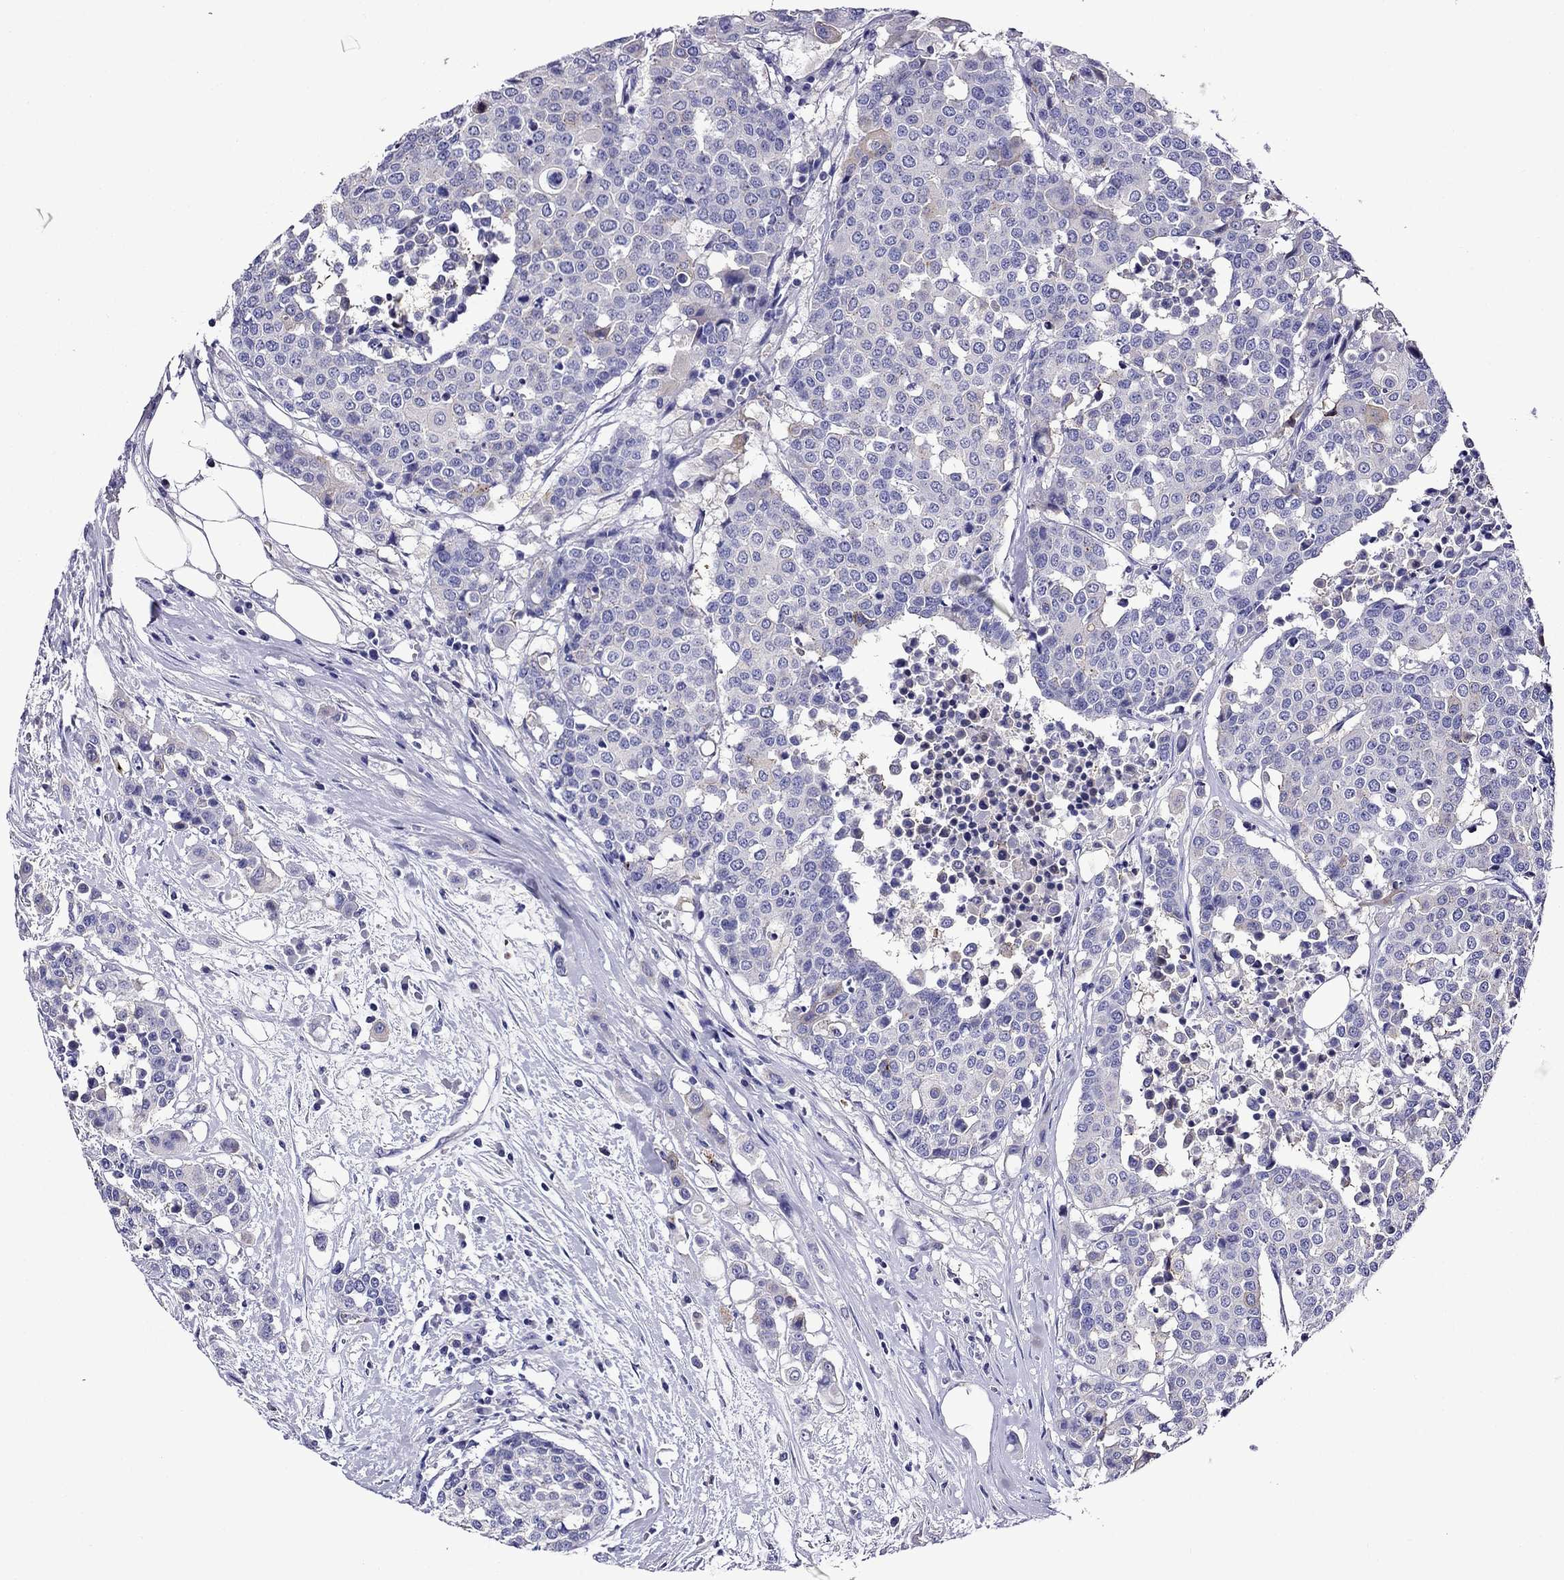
{"staining": {"intensity": "negative", "quantity": "none", "location": "none"}, "tissue": "carcinoid", "cell_type": "Tumor cells", "image_type": "cancer", "snomed": [{"axis": "morphology", "description": "Carcinoid, malignant, NOS"}, {"axis": "topography", "description": "Colon"}], "caption": "Immunohistochemistry photomicrograph of malignant carcinoid stained for a protein (brown), which displays no expression in tumor cells. The staining was performed using DAB (3,3'-diaminobenzidine) to visualize the protein expression in brown, while the nuclei were stained in blue with hematoxylin (Magnification: 20x).", "gene": "SCG2", "patient": {"sex": "male", "age": 81}}